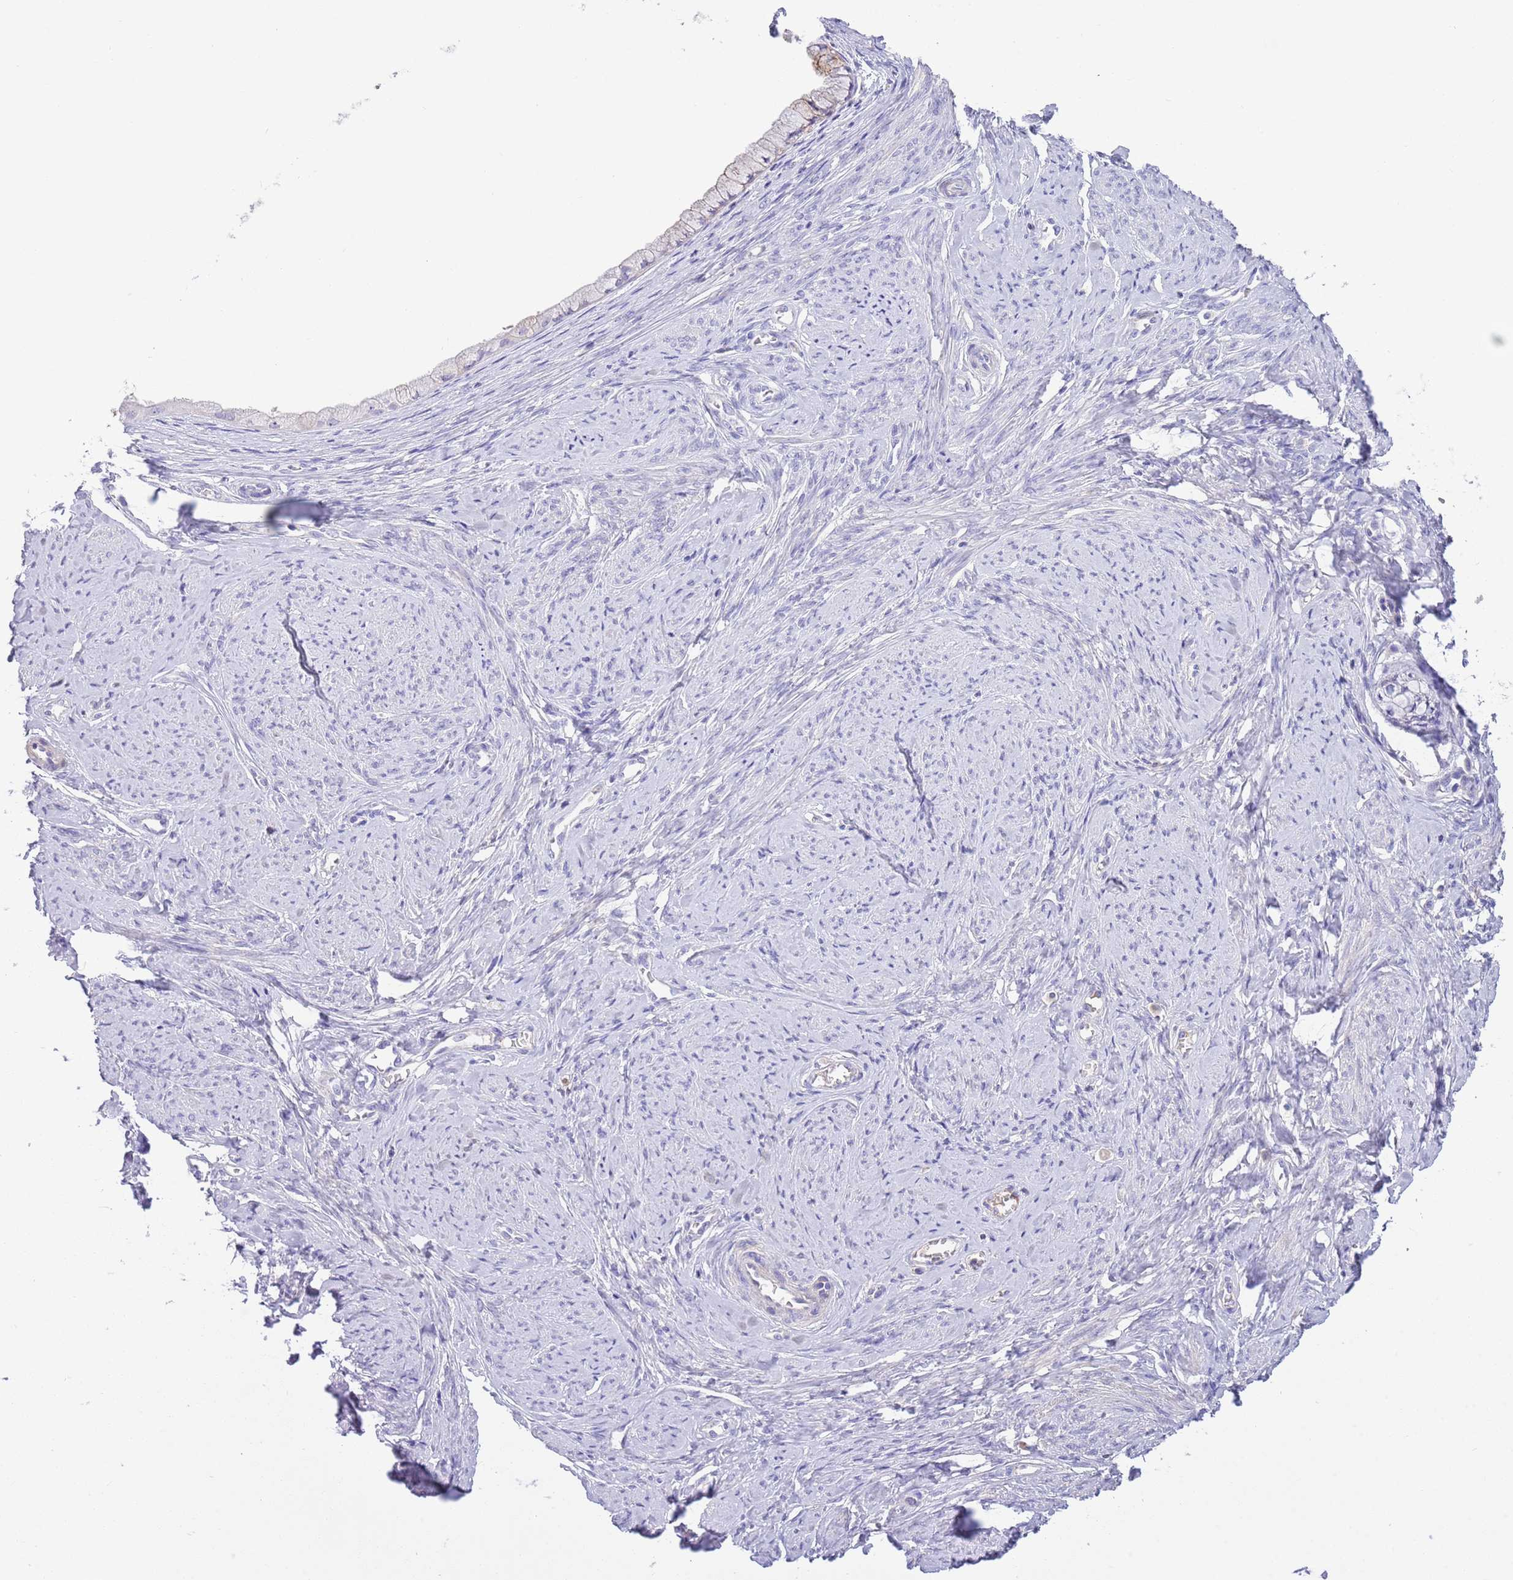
{"staining": {"intensity": "negative", "quantity": "none", "location": "none"}, "tissue": "cervix", "cell_type": "Glandular cells", "image_type": "normal", "snomed": [{"axis": "morphology", "description": "Normal tissue, NOS"}, {"axis": "topography", "description": "Cervix"}], "caption": "Glandular cells show no significant positivity in normal cervix. Nuclei are stained in blue.", "gene": "IGFL4", "patient": {"sex": "female", "age": 42}}